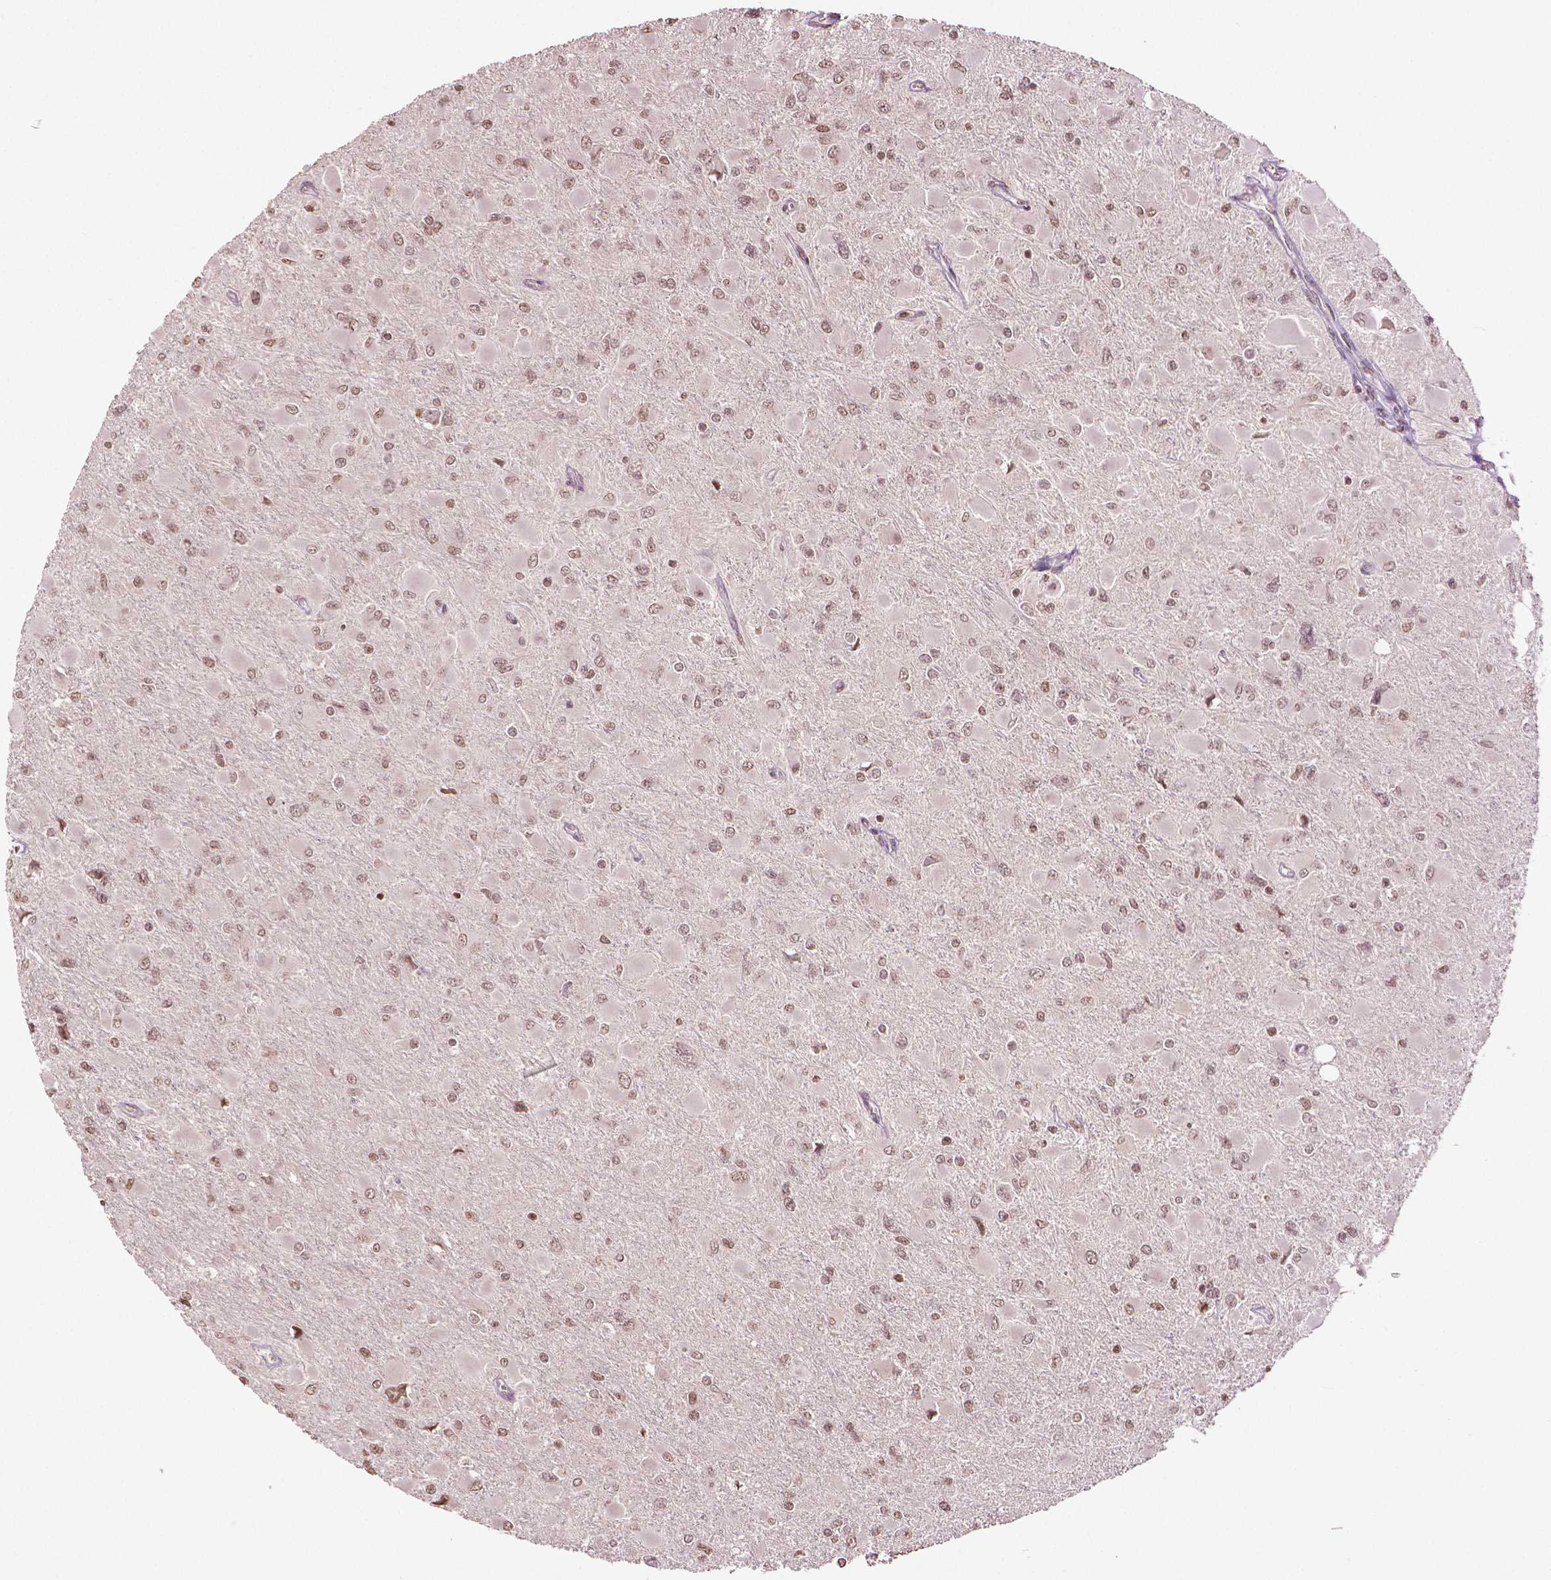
{"staining": {"intensity": "moderate", "quantity": ">75%", "location": "nuclear"}, "tissue": "glioma", "cell_type": "Tumor cells", "image_type": "cancer", "snomed": [{"axis": "morphology", "description": "Glioma, malignant, High grade"}, {"axis": "topography", "description": "Cerebral cortex"}], "caption": "A high-resolution micrograph shows immunohistochemistry (IHC) staining of malignant high-grade glioma, which shows moderate nuclear positivity in about >75% of tumor cells.", "gene": "DEK", "patient": {"sex": "female", "age": 36}}